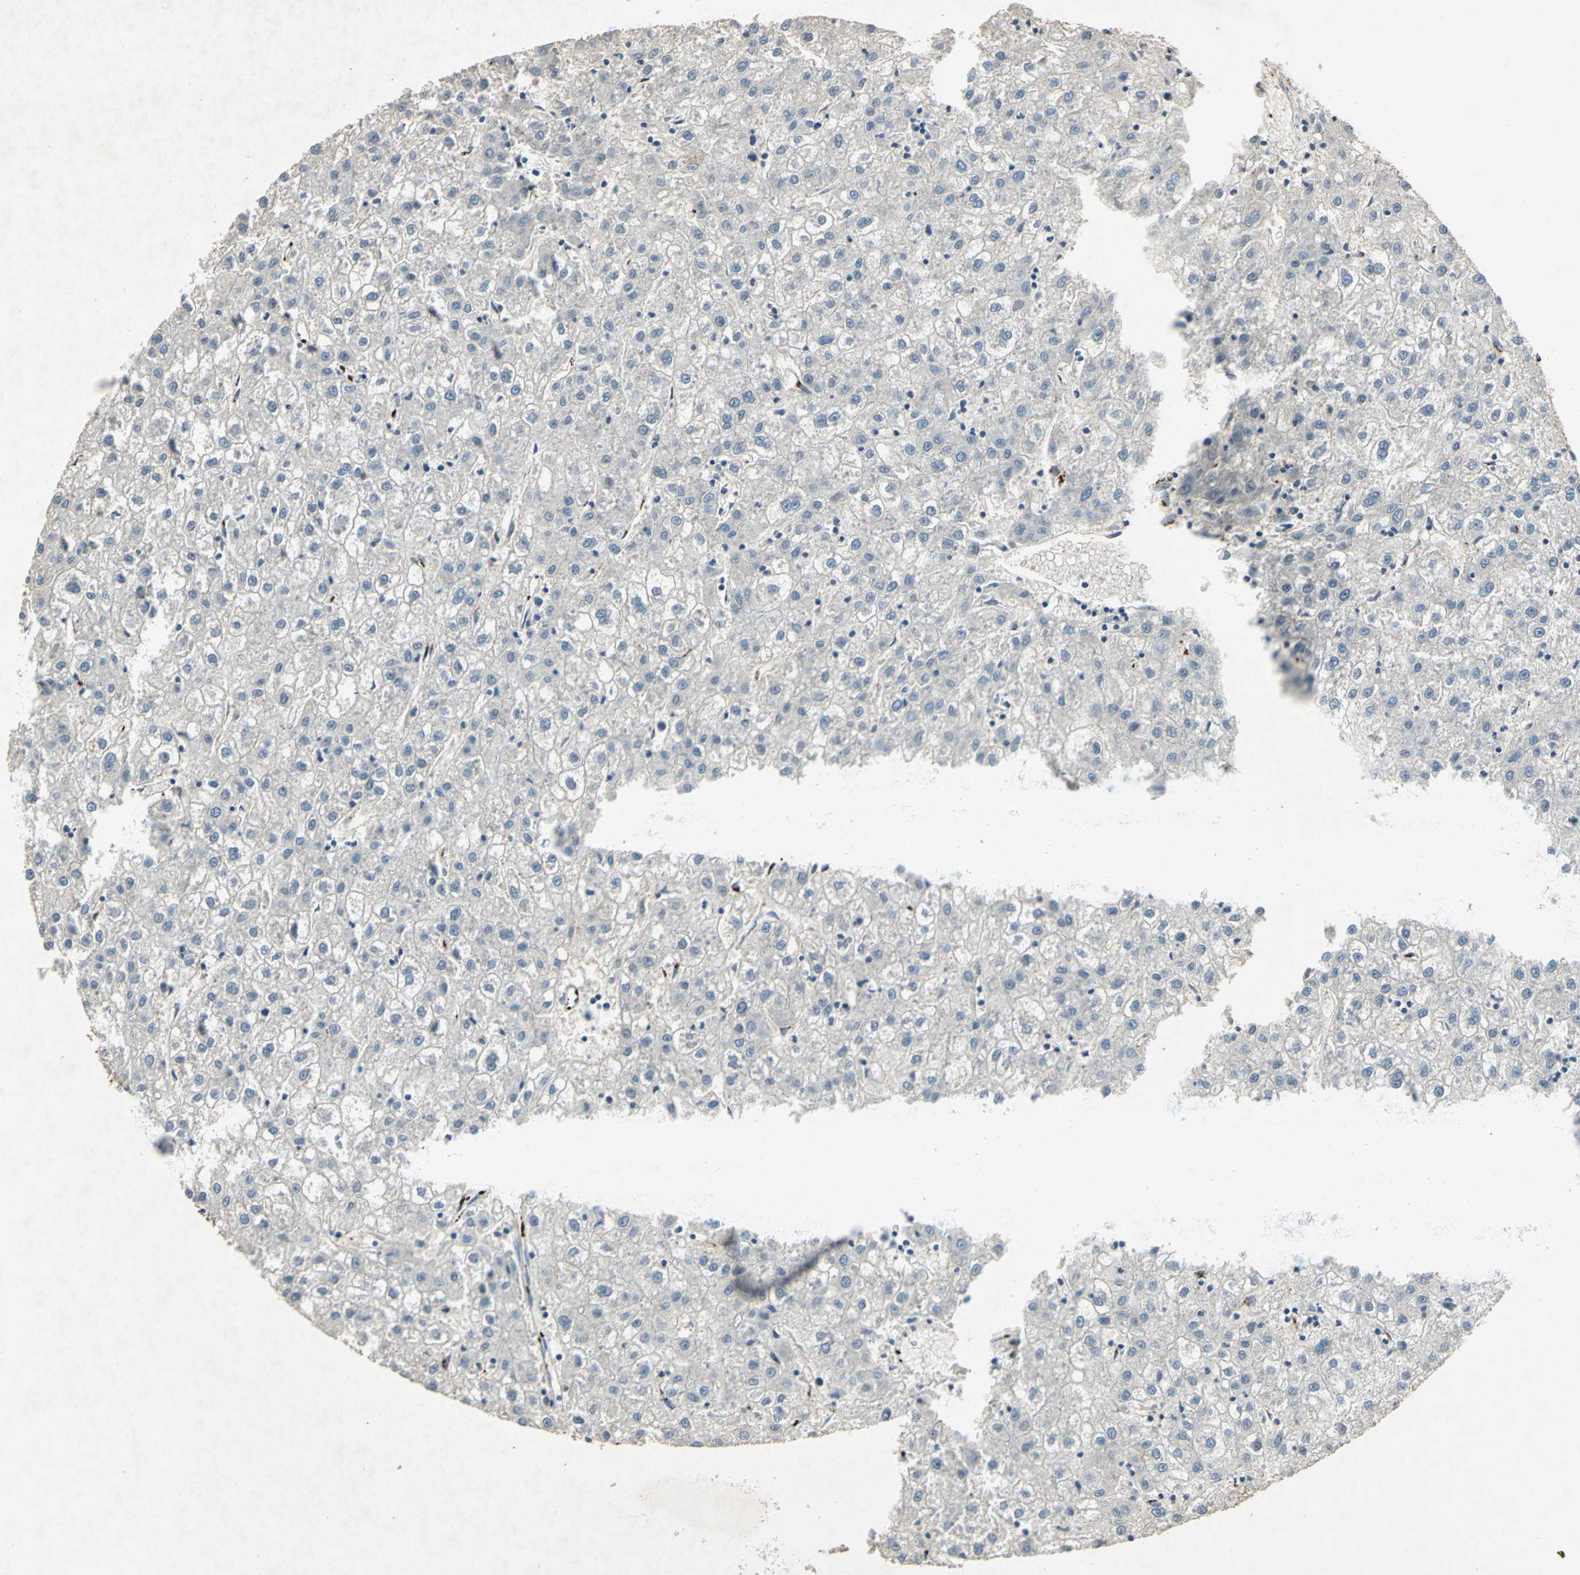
{"staining": {"intensity": "negative", "quantity": "none", "location": "none"}, "tissue": "liver cancer", "cell_type": "Tumor cells", "image_type": "cancer", "snomed": [{"axis": "morphology", "description": "Carcinoma, Hepatocellular, NOS"}, {"axis": "topography", "description": "Liver"}], "caption": "An image of human hepatocellular carcinoma (liver) is negative for staining in tumor cells.", "gene": "CAMK2B", "patient": {"sex": "male", "age": 72}}